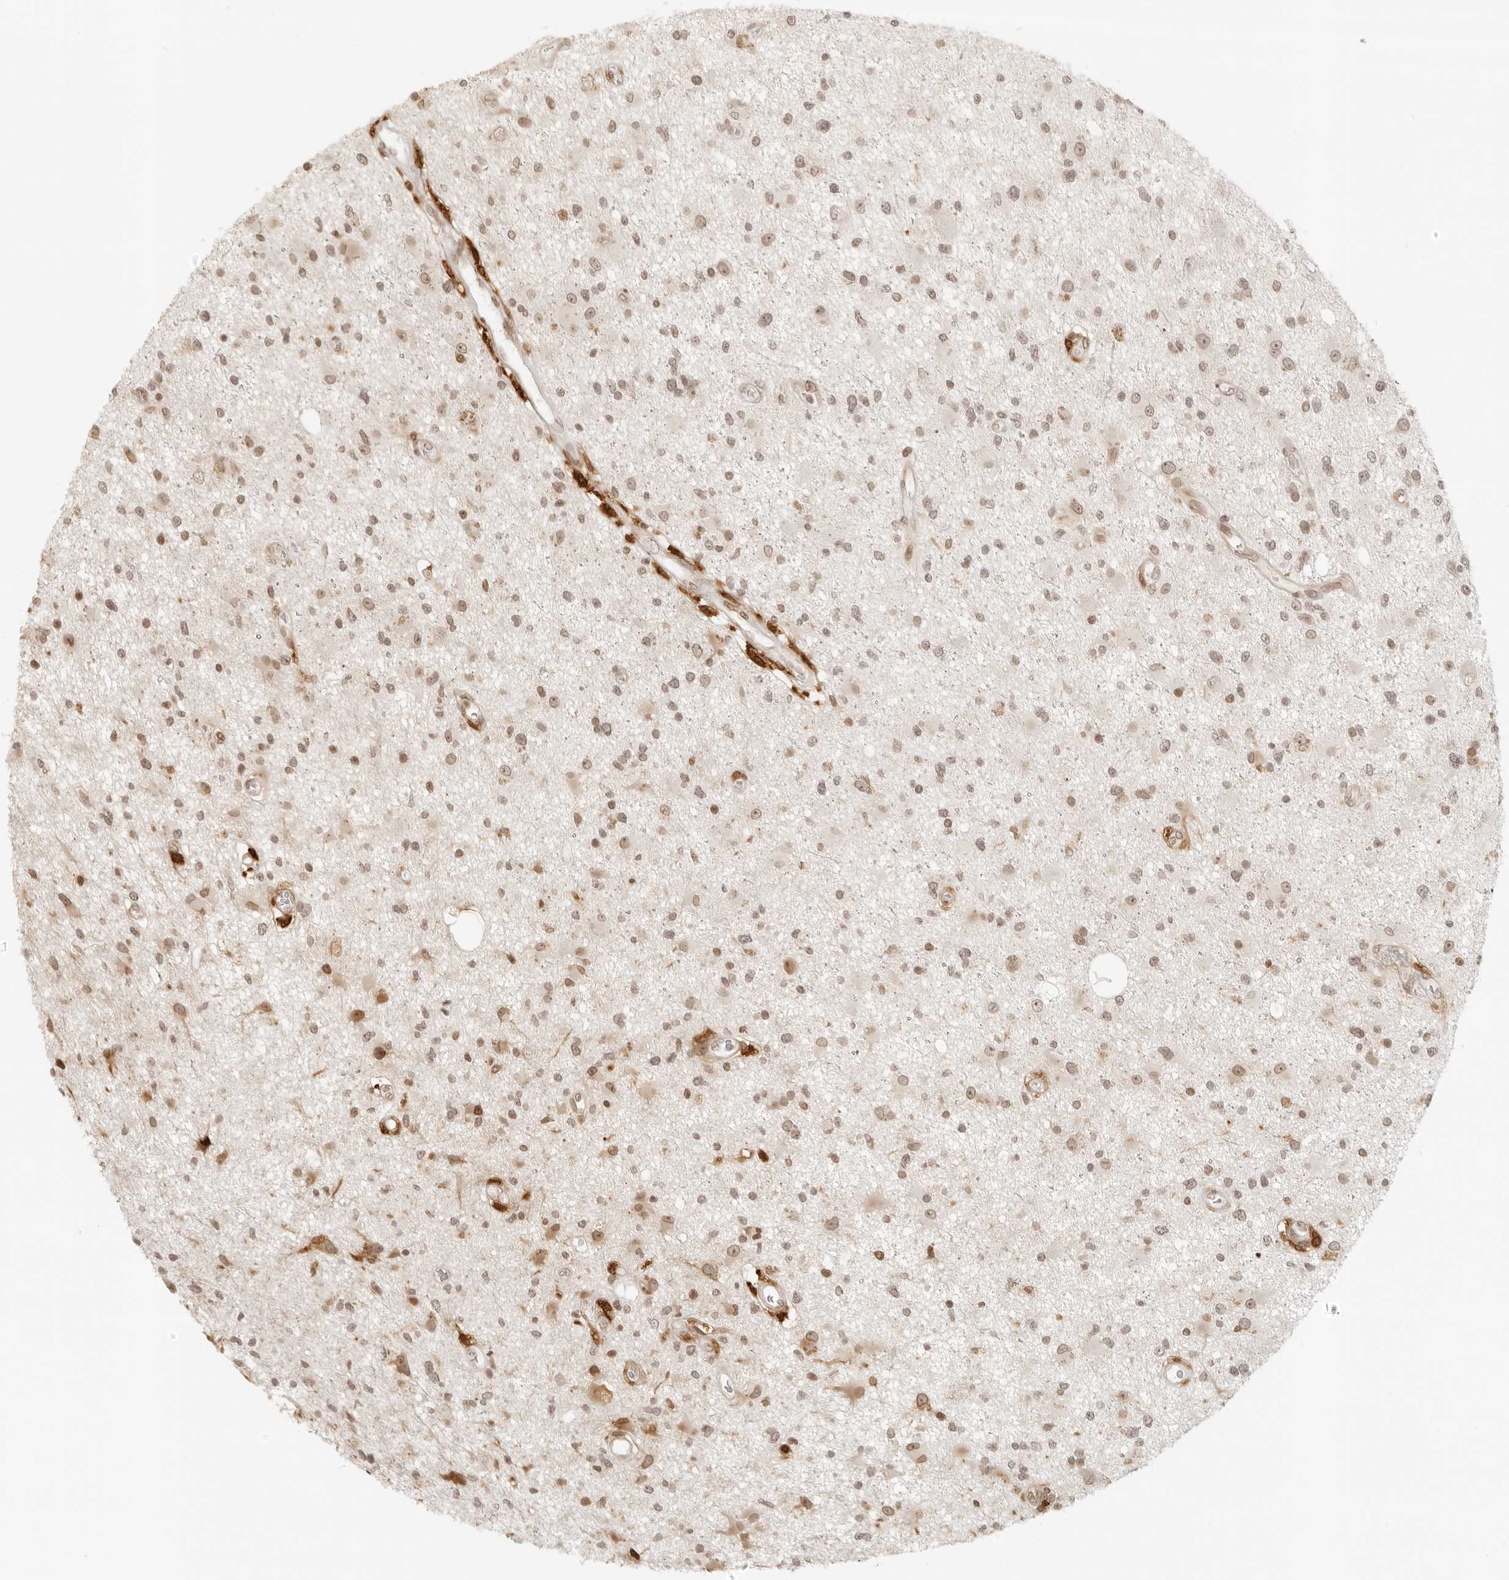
{"staining": {"intensity": "moderate", "quantity": ">75%", "location": "nuclear"}, "tissue": "glioma", "cell_type": "Tumor cells", "image_type": "cancer", "snomed": [{"axis": "morphology", "description": "Glioma, malignant, High grade"}, {"axis": "topography", "description": "Brain"}], "caption": "Immunohistochemistry (DAB (3,3'-diaminobenzidine)) staining of human glioma demonstrates moderate nuclear protein expression in approximately >75% of tumor cells.", "gene": "ZNF407", "patient": {"sex": "male", "age": 33}}